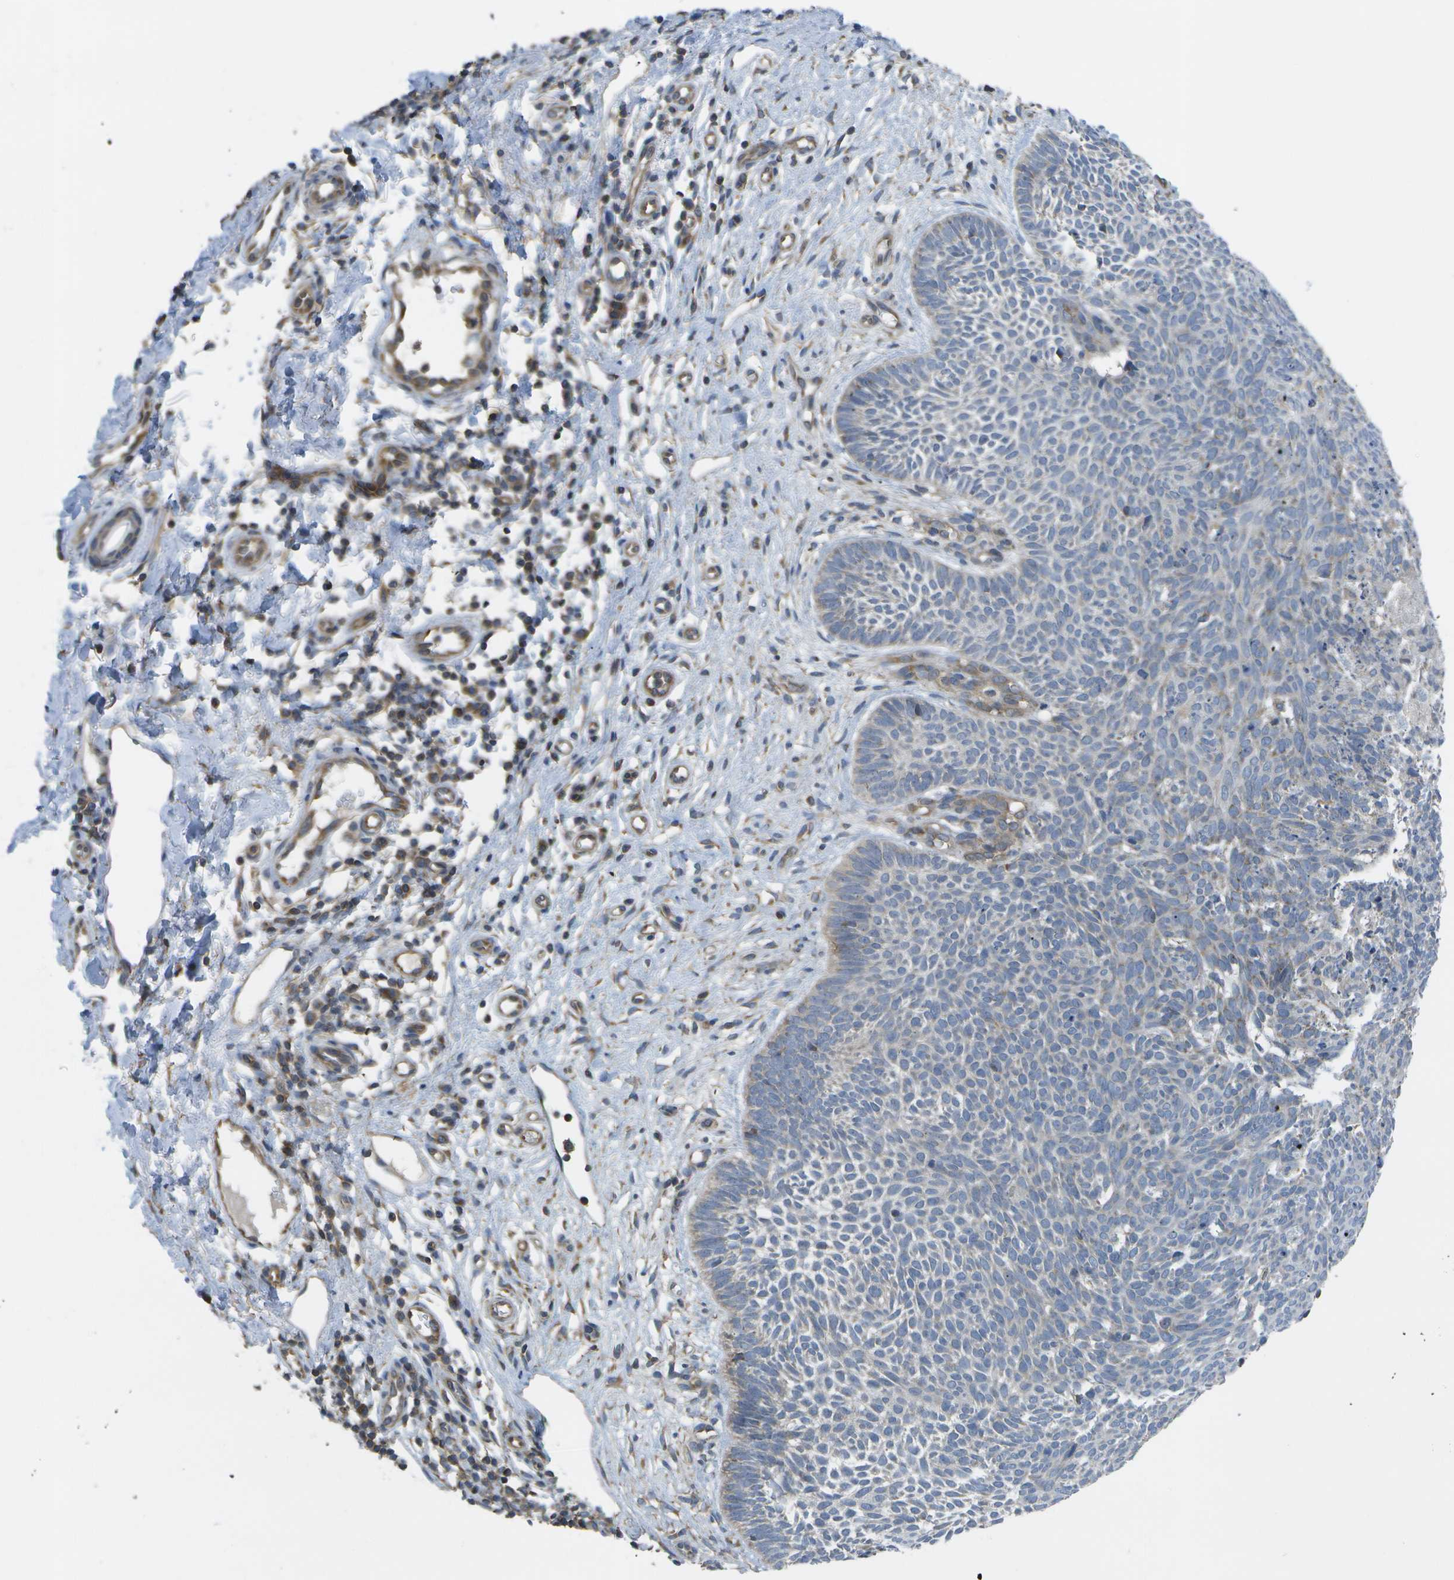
{"staining": {"intensity": "weak", "quantity": "<25%", "location": "cytoplasmic/membranous"}, "tissue": "skin cancer", "cell_type": "Tumor cells", "image_type": "cancer", "snomed": [{"axis": "morphology", "description": "Basal cell carcinoma"}, {"axis": "topography", "description": "Skin"}], "caption": "IHC micrograph of skin basal cell carcinoma stained for a protein (brown), which demonstrates no positivity in tumor cells.", "gene": "DPM3", "patient": {"sex": "male", "age": 60}}